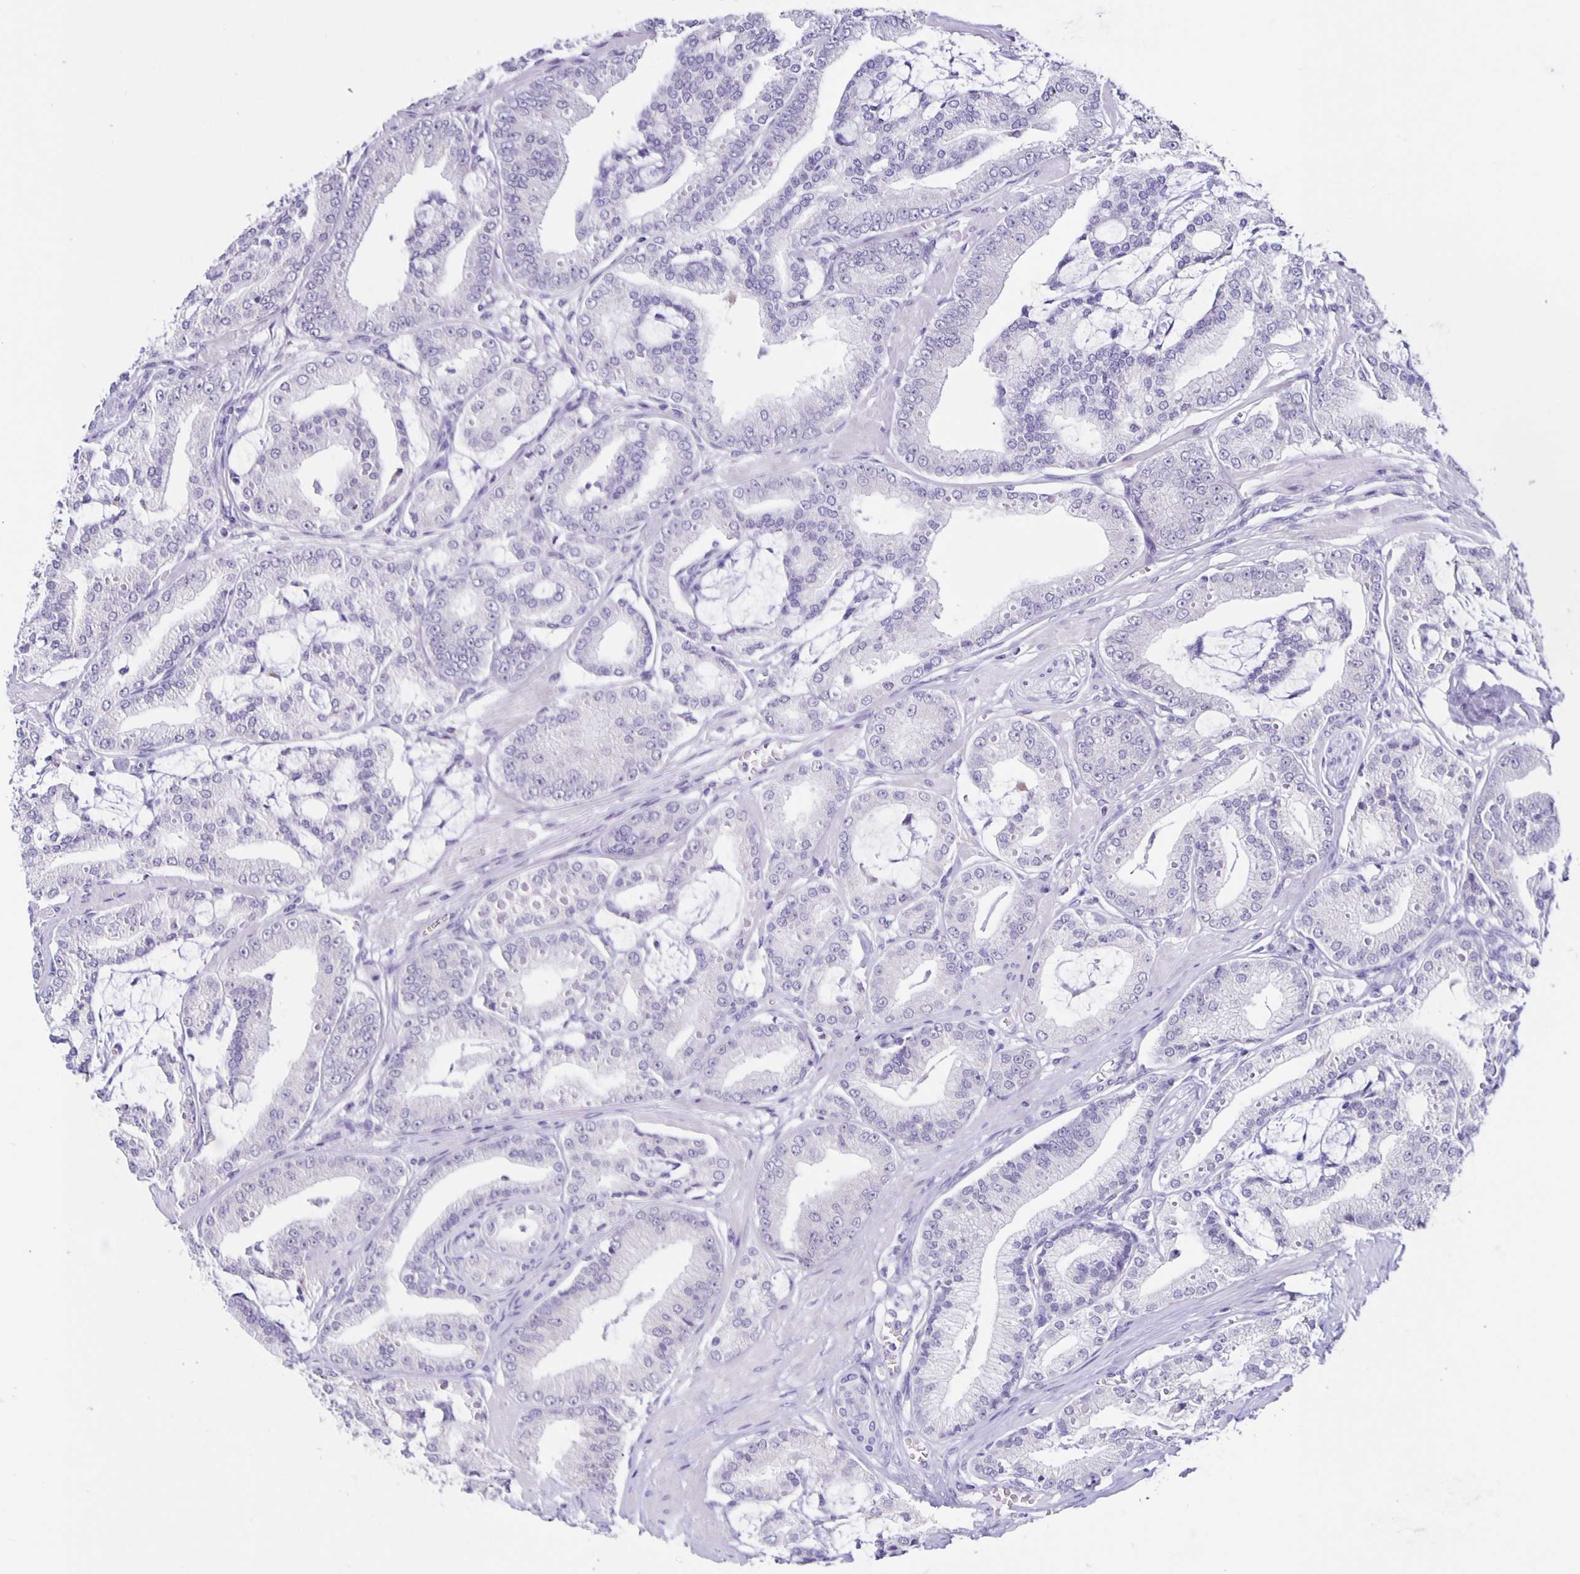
{"staining": {"intensity": "negative", "quantity": "none", "location": "none"}, "tissue": "prostate cancer", "cell_type": "Tumor cells", "image_type": "cancer", "snomed": [{"axis": "morphology", "description": "Adenocarcinoma, High grade"}, {"axis": "topography", "description": "Prostate"}], "caption": "An IHC photomicrograph of prostate cancer (high-grade adenocarcinoma) is shown. There is no staining in tumor cells of prostate cancer (high-grade adenocarcinoma). (DAB (3,3'-diaminobenzidine) IHC visualized using brightfield microscopy, high magnification).", "gene": "SLC12A3", "patient": {"sex": "male", "age": 71}}